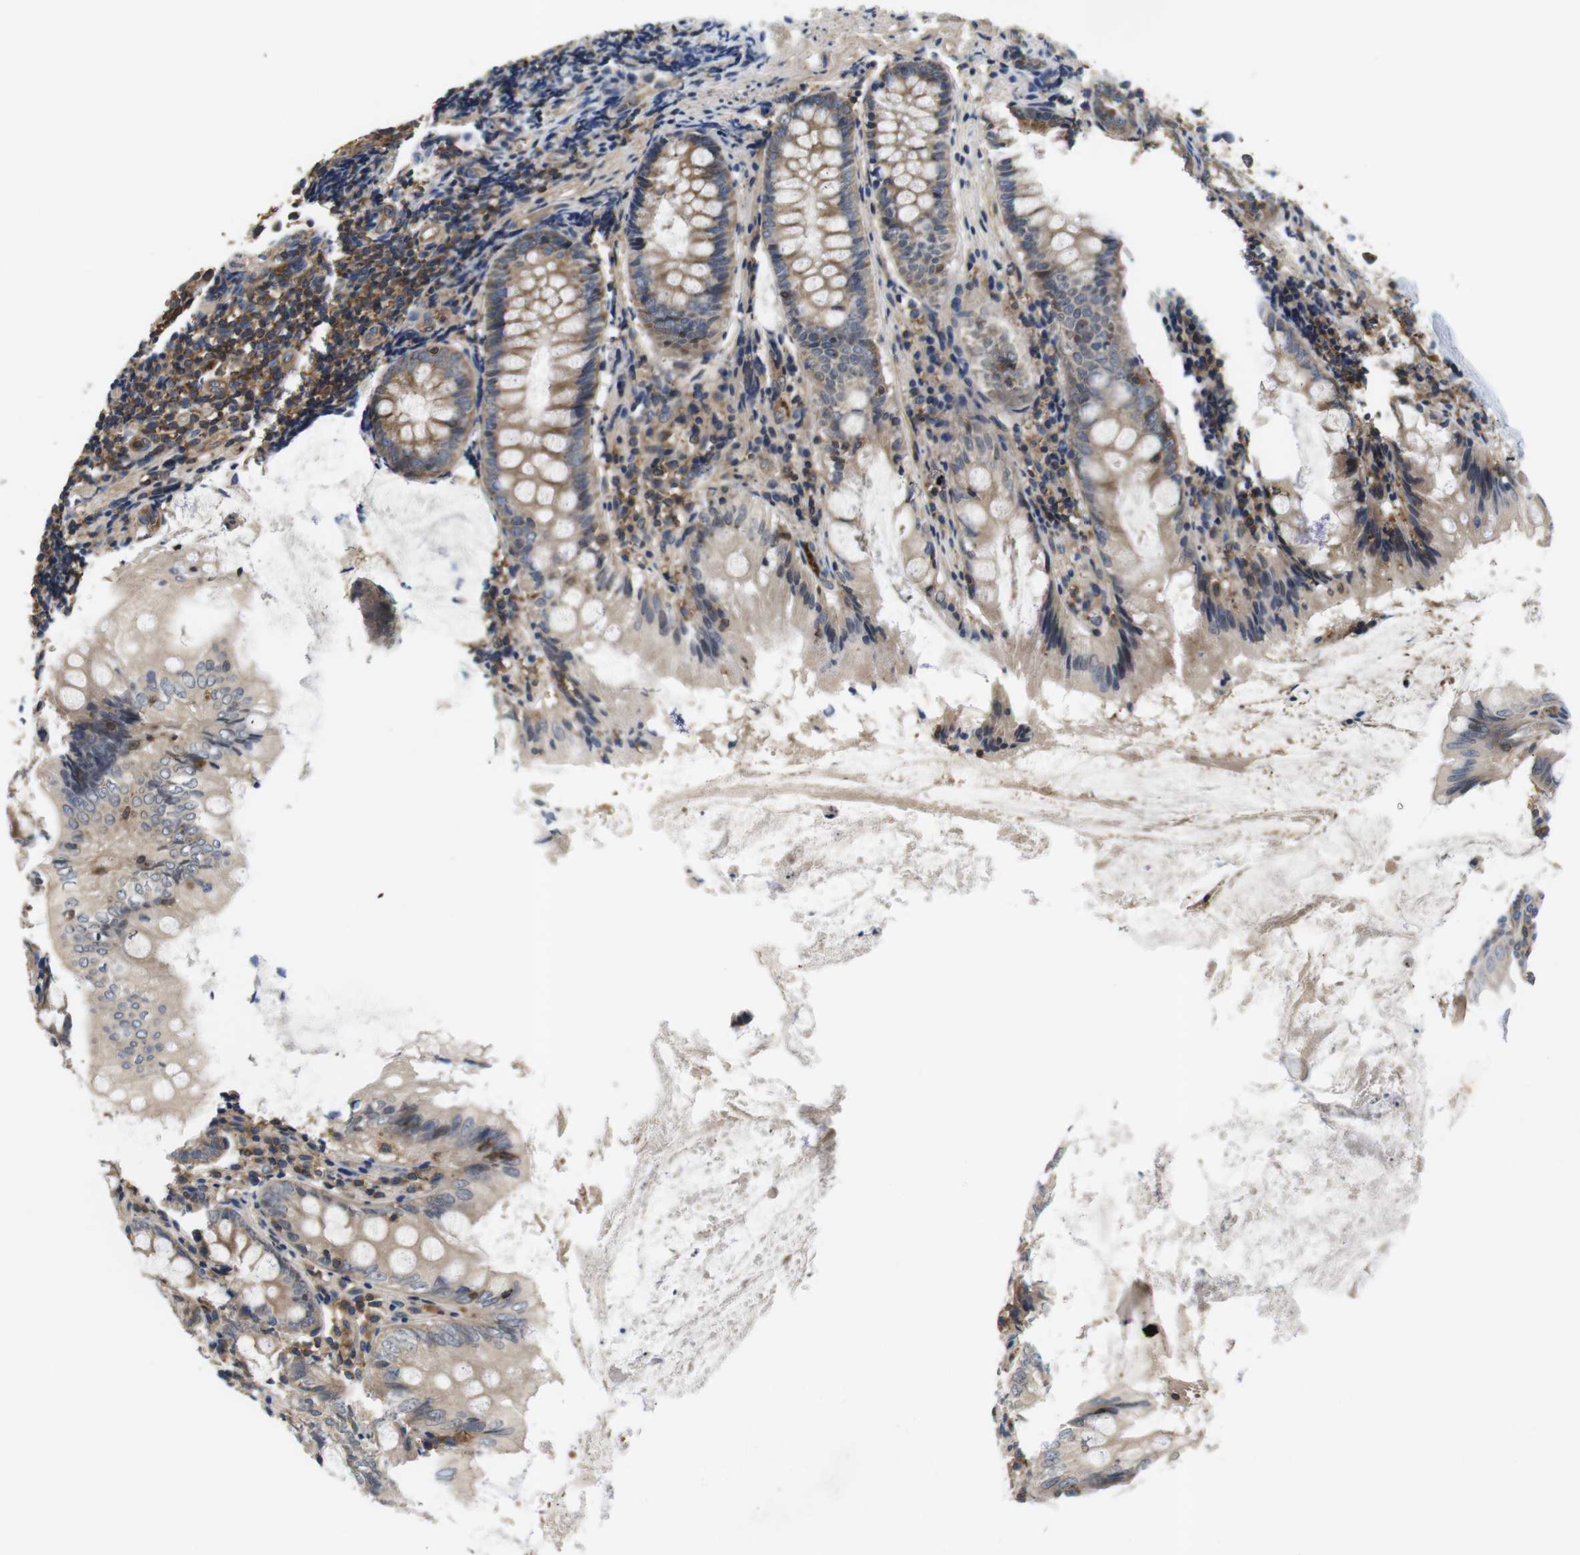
{"staining": {"intensity": "moderate", "quantity": ">75%", "location": "cytoplasmic/membranous"}, "tissue": "appendix", "cell_type": "Glandular cells", "image_type": "normal", "snomed": [{"axis": "morphology", "description": "Normal tissue, NOS"}, {"axis": "topography", "description": "Appendix"}], "caption": "IHC staining of benign appendix, which exhibits medium levels of moderate cytoplasmic/membranous positivity in about >75% of glandular cells indicating moderate cytoplasmic/membranous protein positivity. The staining was performed using DAB (3,3'-diaminobenzidine) (brown) for protein detection and nuclei were counterstained in hematoxylin (blue).", "gene": "HERPUD2", "patient": {"sex": "female", "age": 77}}